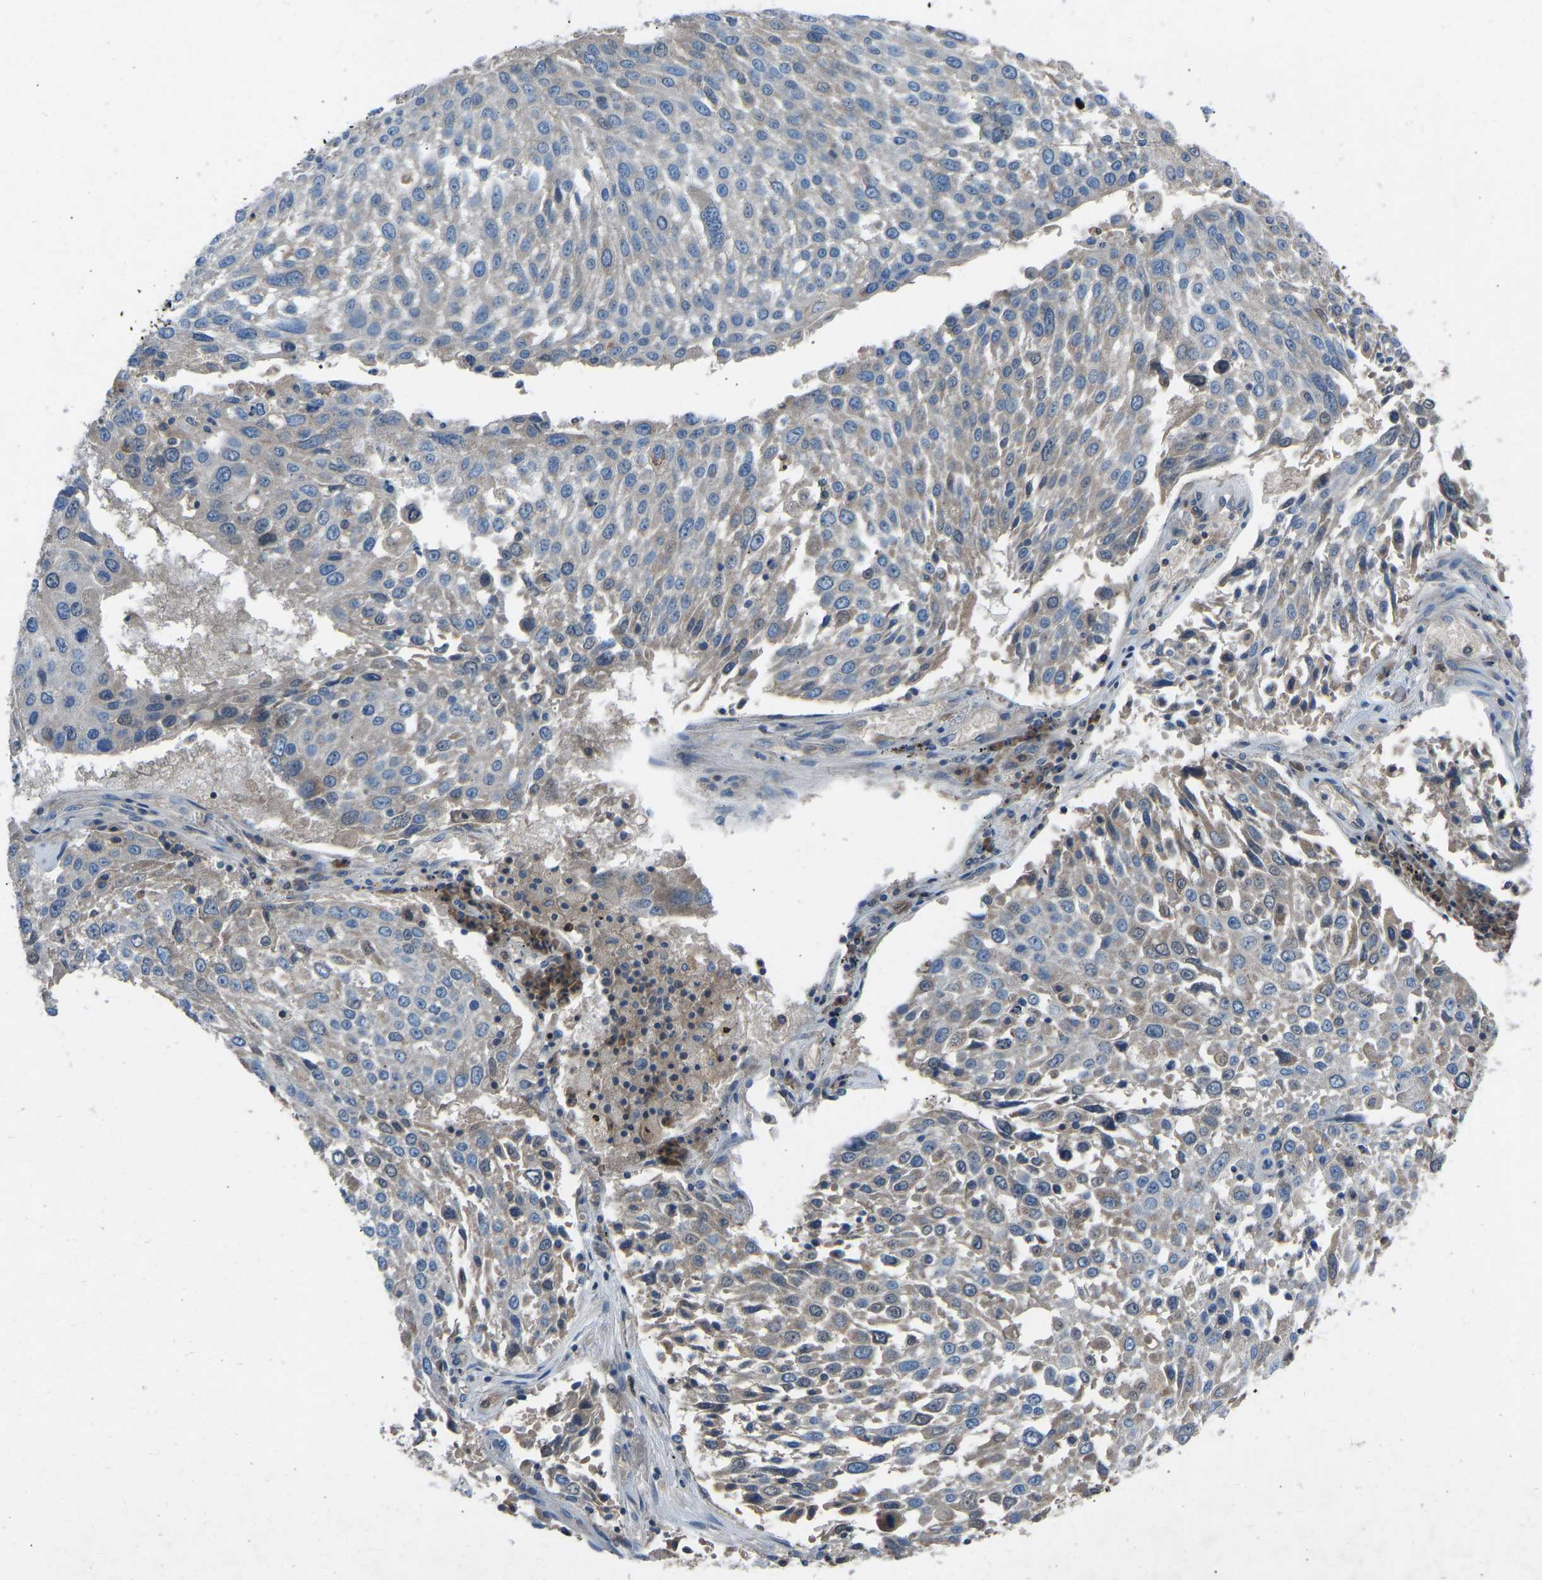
{"staining": {"intensity": "weak", "quantity": "<25%", "location": "cytoplasmic/membranous"}, "tissue": "lung cancer", "cell_type": "Tumor cells", "image_type": "cancer", "snomed": [{"axis": "morphology", "description": "Squamous cell carcinoma, NOS"}, {"axis": "topography", "description": "Lung"}], "caption": "Squamous cell carcinoma (lung) stained for a protein using immunohistochemistry demonstrates no positivity tumor cells.", "gene": "GRK6", "patient": {"sex": "male", "age": 65}}